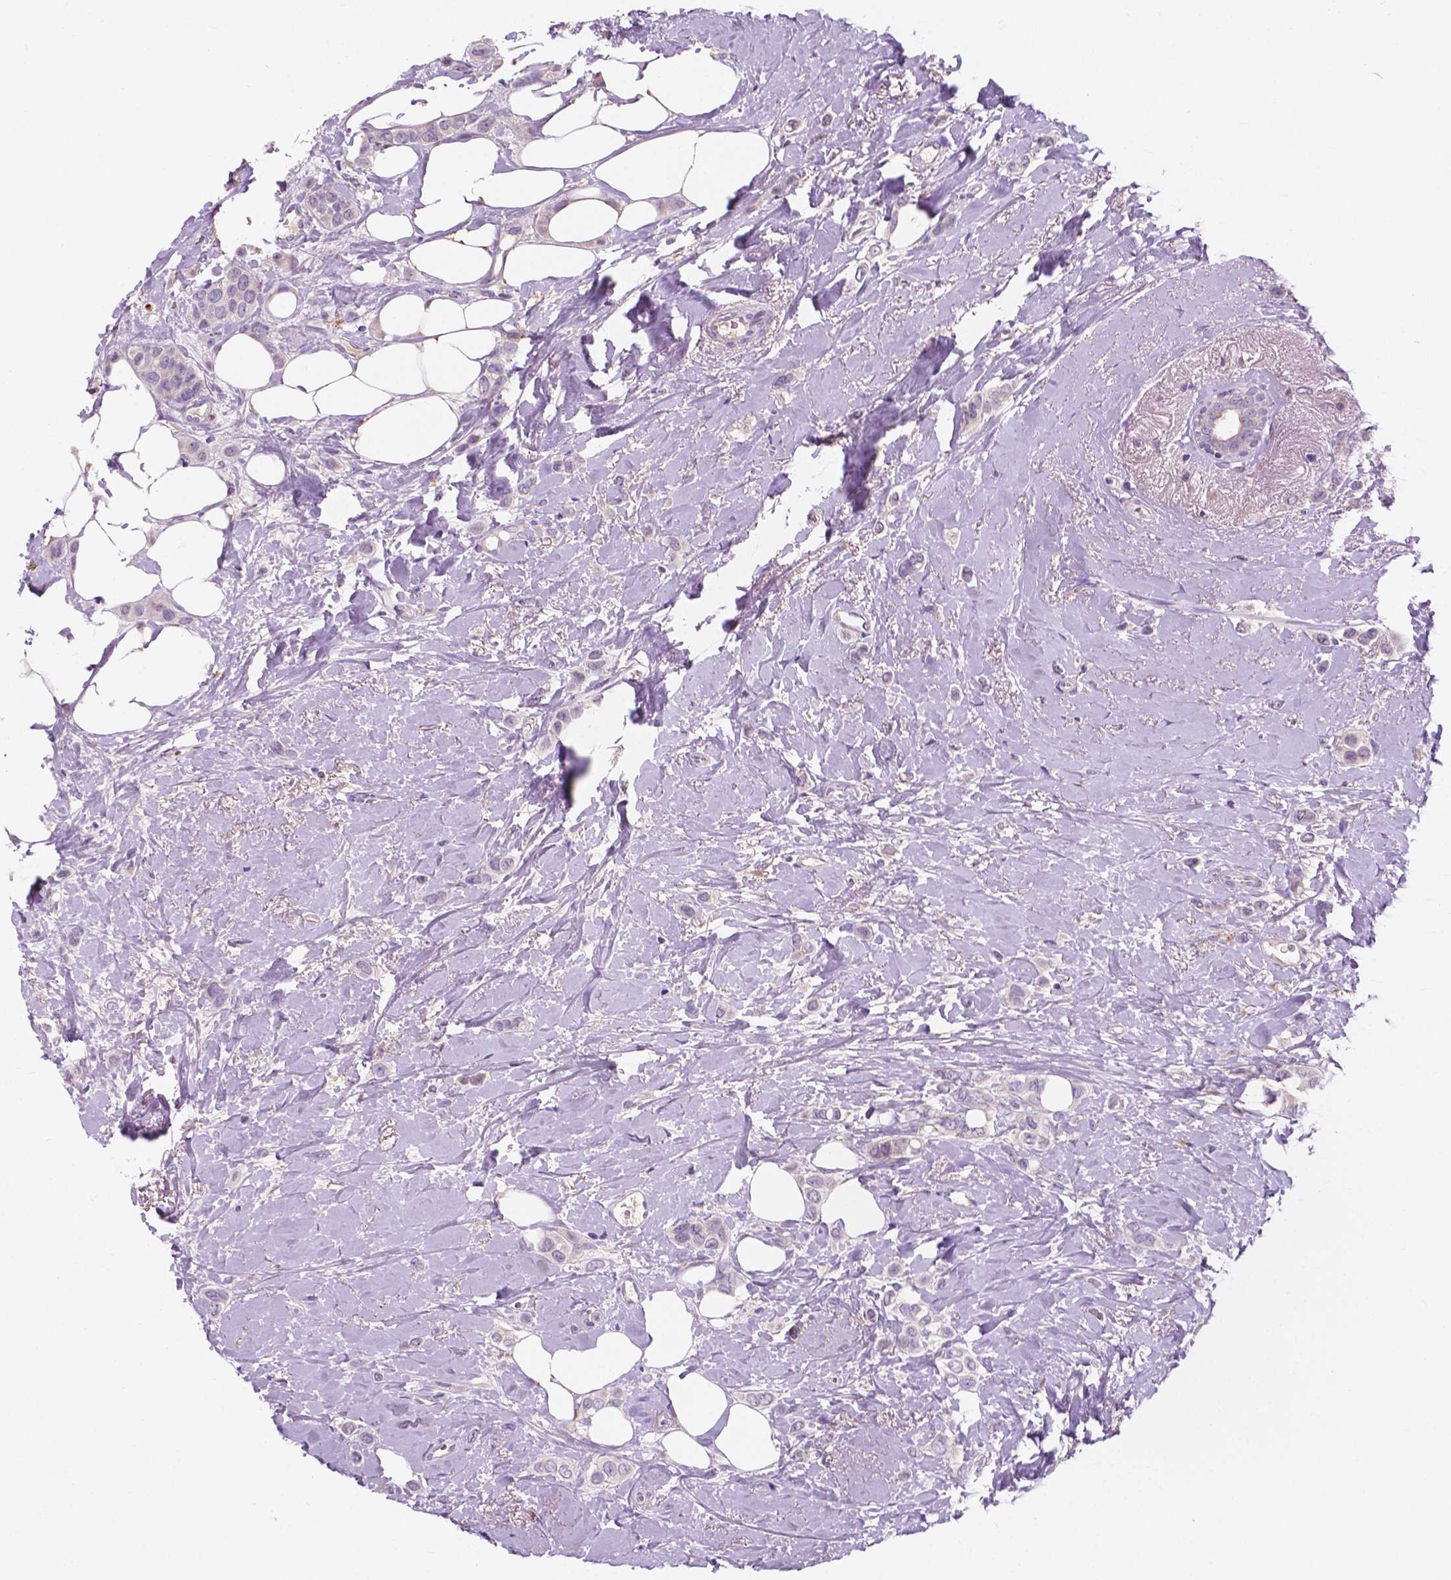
{"staining": {"intensity": "negative", "quantity": "none", "location": "none"}, "tissue": "breast cancer", "cell_type": "Tumor cells", "image_type": "cancer", "snomed": [{"axis": "morphology", "description": "Lobular carcinoma"}, {"axis": "topography", "description": "Breast"}], "caption": "Tumor cells are negative for brown protein staining in breast cancer (lobular carcinoma).", "gene": "IREB2", "patient": {"sex": "female", "age": 66}}